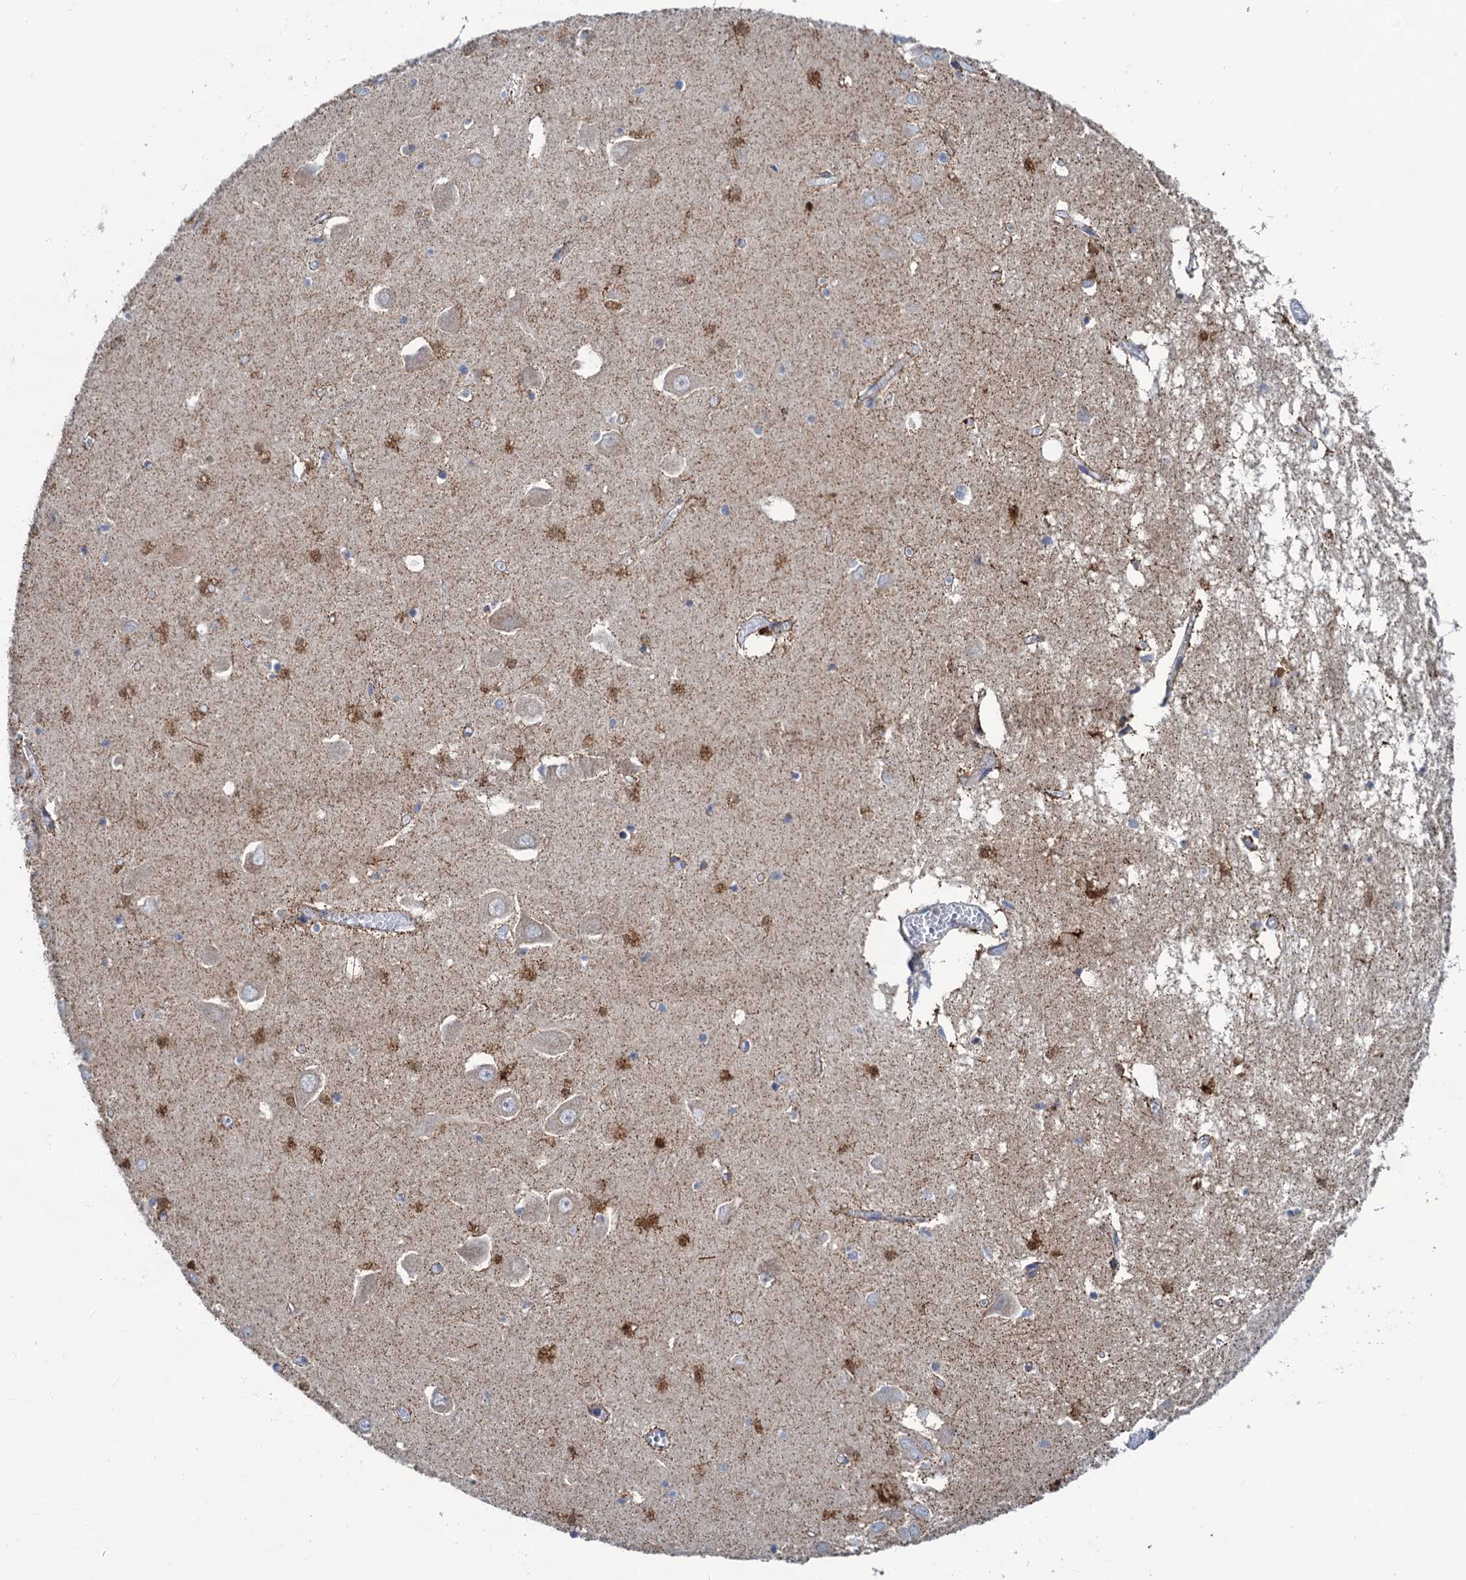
{"staining": {"intensity": "weak", "quantity": "<25%", "location": "cytoplasmic/membranous"}, "tissue": "hippocampus", "cell_type": "Glial cells", "image_type": "normal", "snomed": [{"axis": "morphology", "description": "Normal tissue, NOS"}, {"axis": "topography", "description": "Hippocampus"}], "caption": "Immunohistochemistry (IHC) image of normal hippocampus: human hippocampus stained with DAB (3,3'-diaminobenzidine) exhibits no significant protein staining in glial cells.", "gene": "ANKS3", "patient": {"sex": "male", "age": 70}}